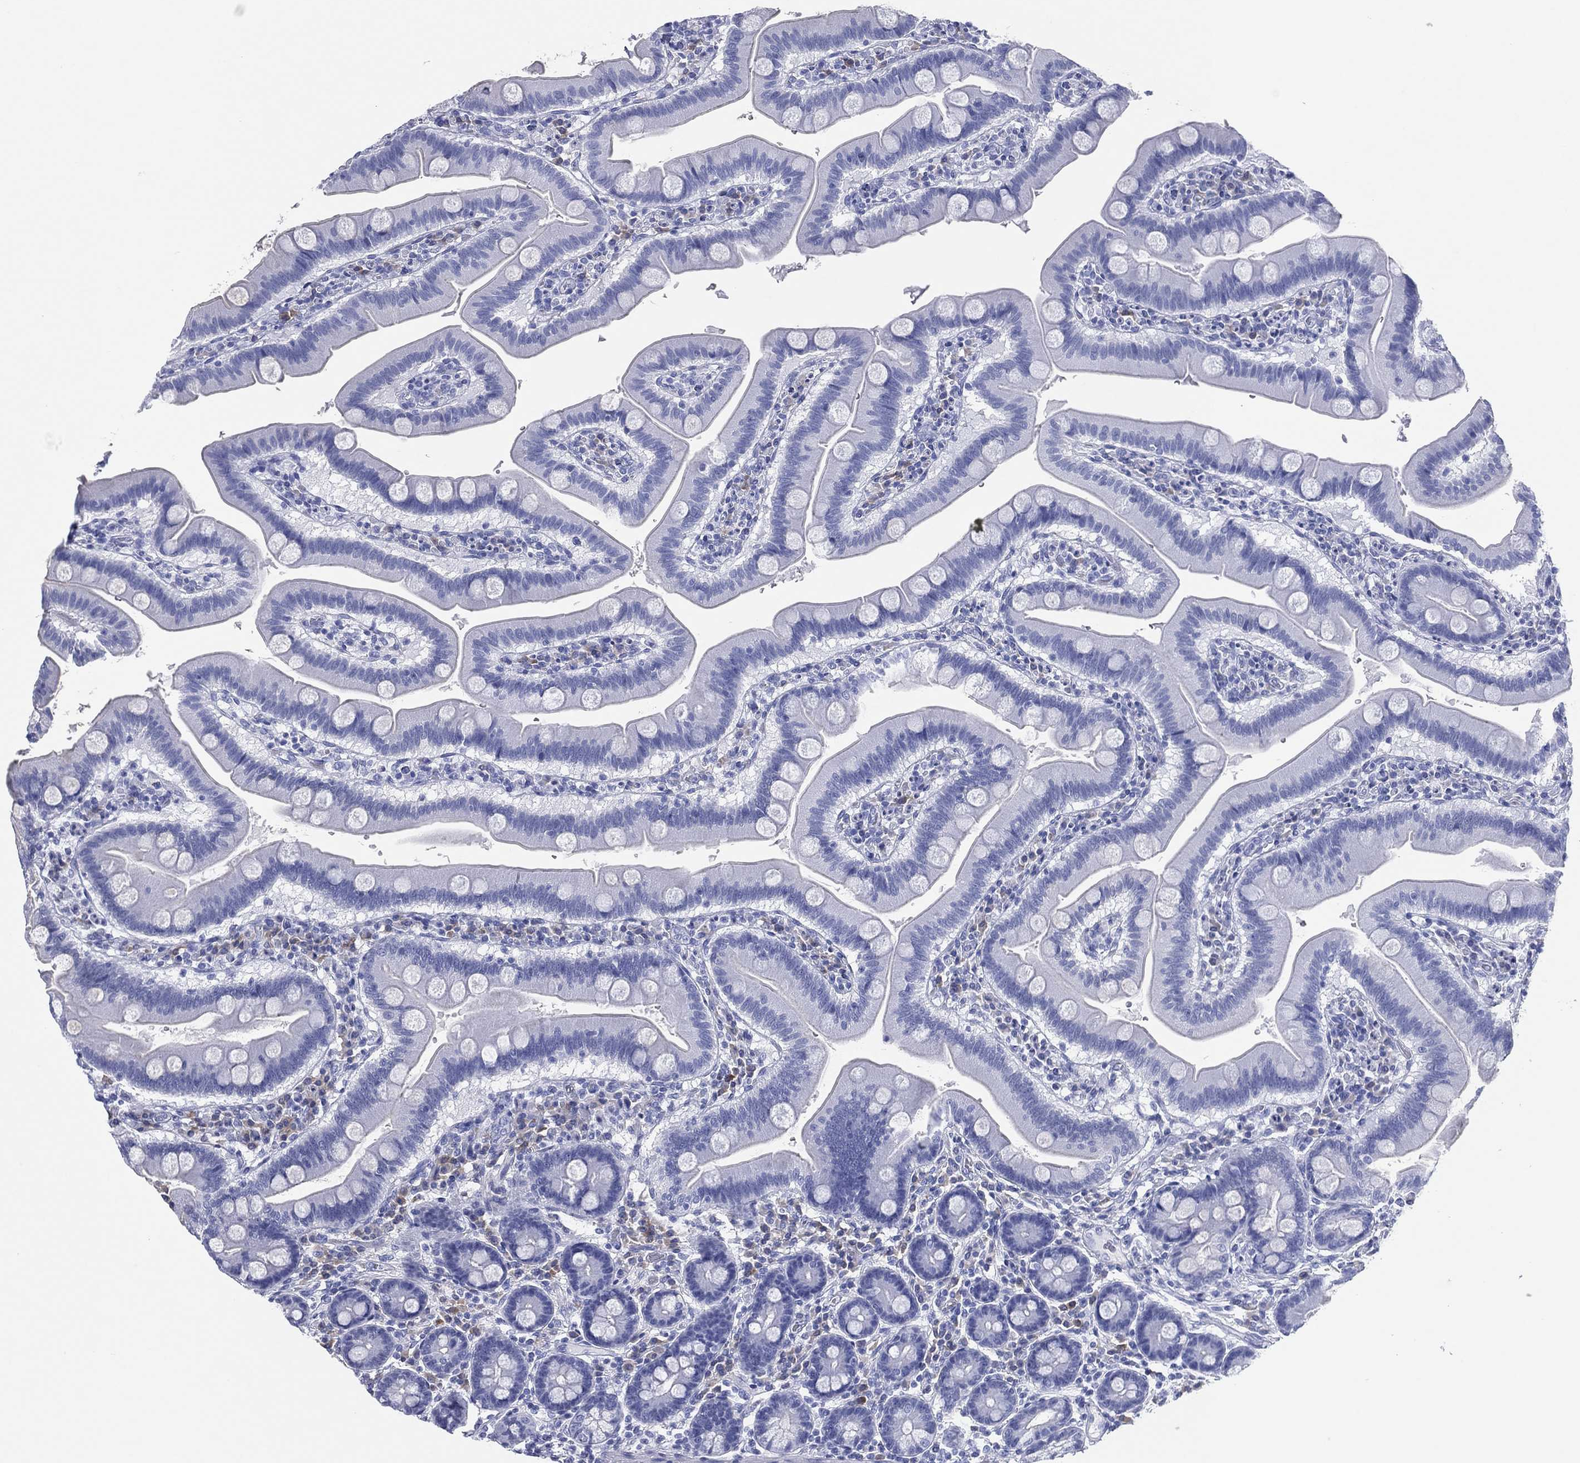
{"staining": {"intensity": "negative", "quantity": "none", "location": "none"}, "tissue": "duodenum", "cell_type": "Glandular cells", "image_type": "normal", "snomed": [{"axis": "morphology", "description": "Normal tissue, NOS"}, {"axis": "topography", "description": "Duodenum"}], "caption": "This is a micrograph of IHC staining of normal duodenum, which shows no positivity in glandular cells. (Brightfield microscopy of DAB (3,3'-diaminobenzidine) IHC at high magnification).", "gene": "CD79A", "patient": {"sex": "male", "age": 59}}